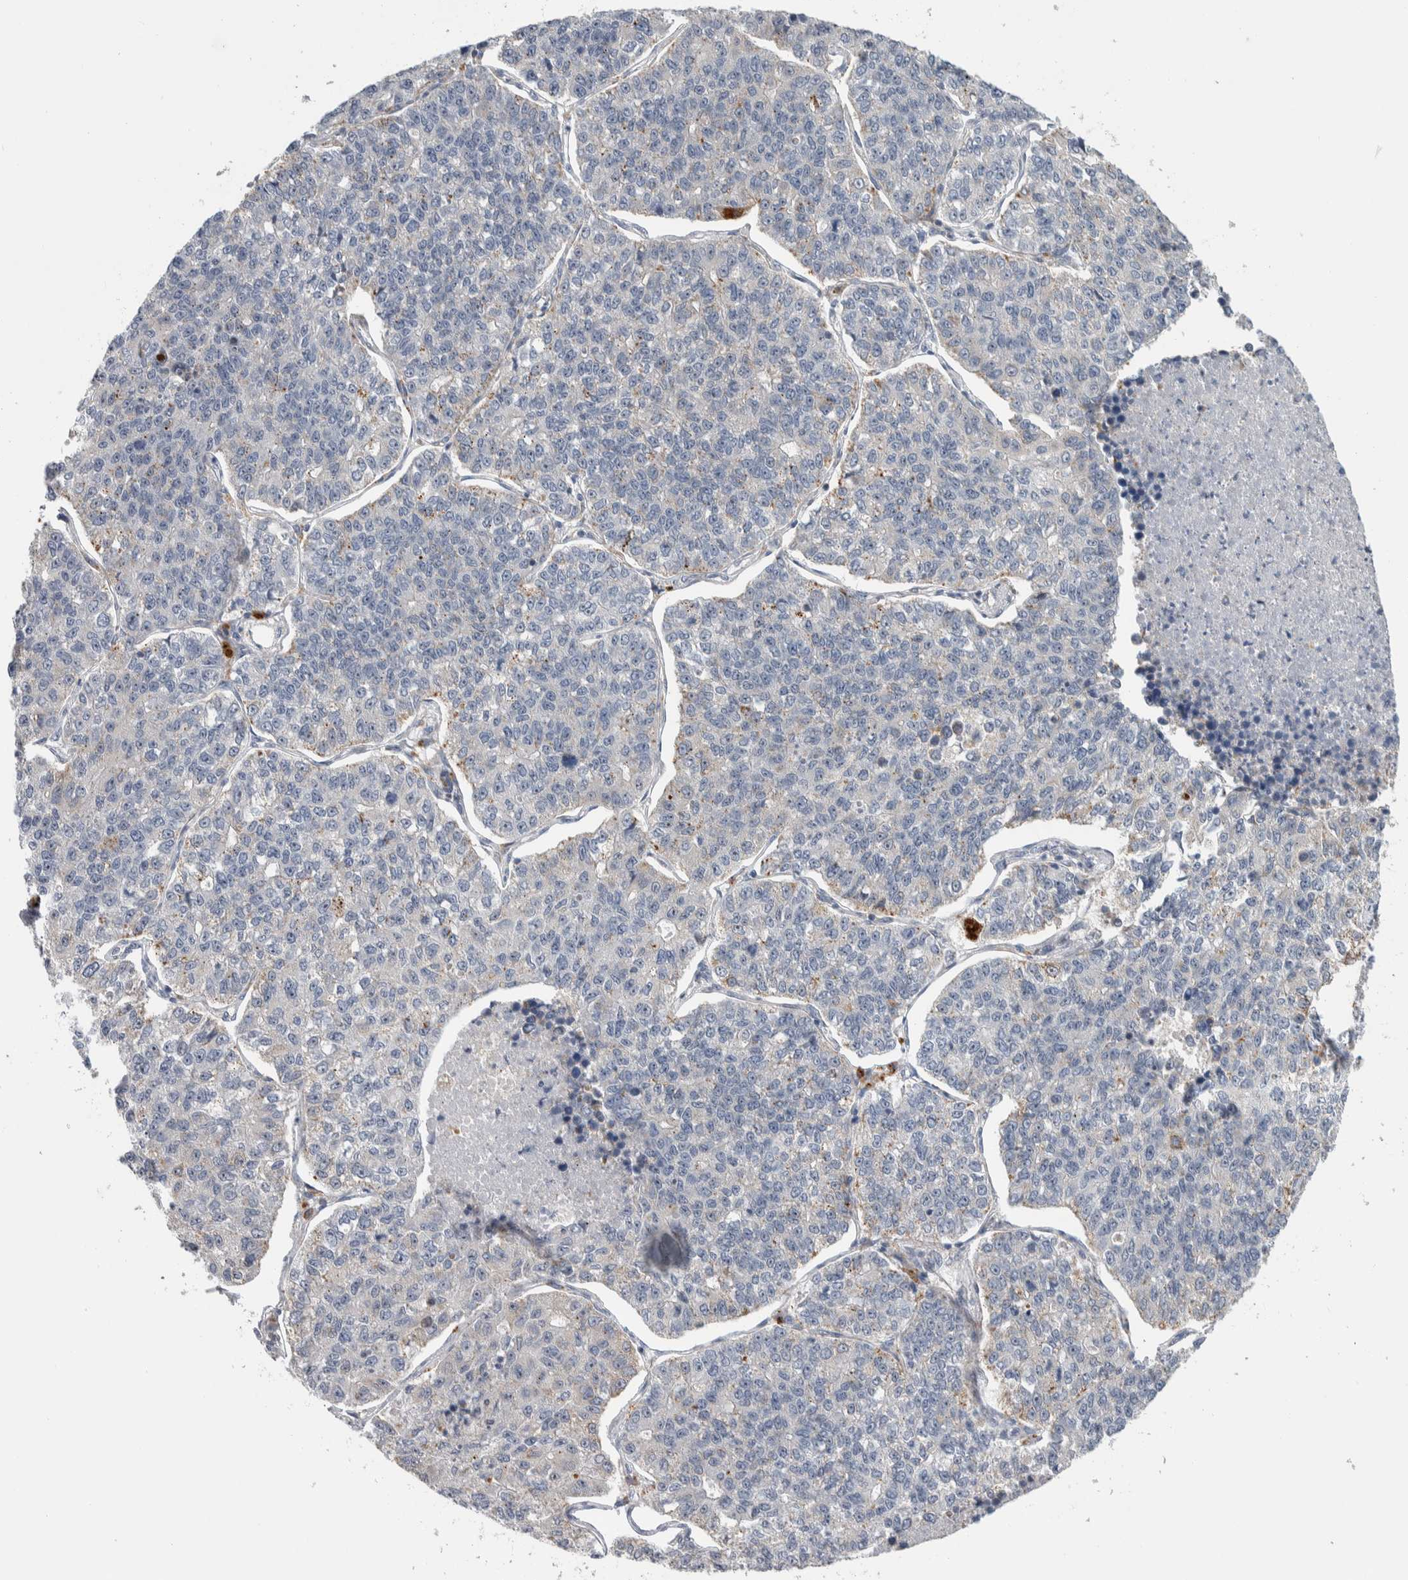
{"staining": {"intensity": "negative", "quantity": "none", "location": "none"}, "tissue": "lung cancer", "cell_type": "Tumor cells", "image_type": "cancer", "snomed": [{"axis": "morphology", "description": "Adenocarcinoma, NOS"}, {"axis": "topography", "description": "Lung"}], "caption": "Immunohistochemical staining of lung adenocarcinoma reveals no significant positivity in tumor cells.", "gene": "PRRG4", "patient": {"sex": "male", "age": 49}}